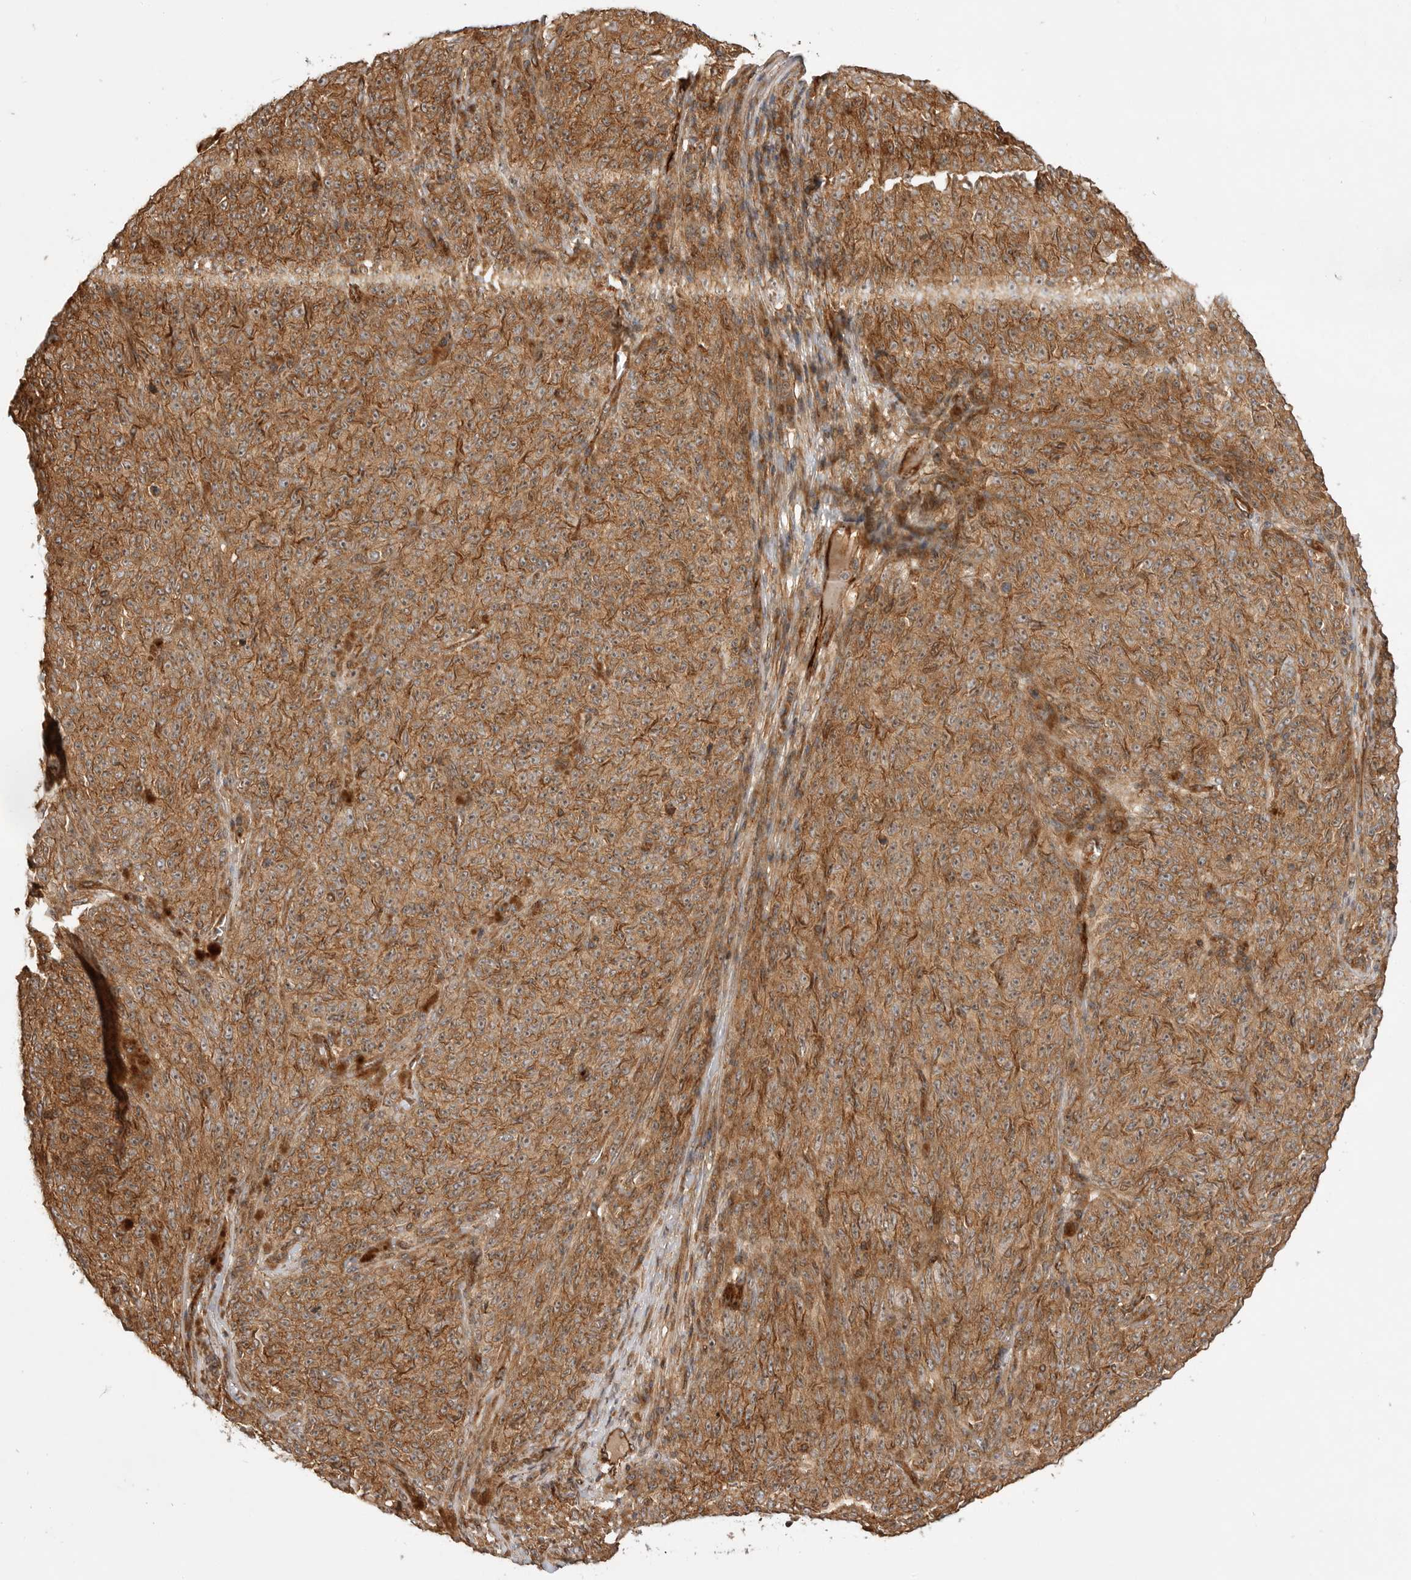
{"staining": {"intensity": "moderate", "quantity": ">75%", "location": "cytoplasmic/membranous"}, "tissue": "melanoma", "cell_type": "Tumor cells", "image_type": "cancer", "snomed": [{"axis": "morphology", "description": "Malignant melanoma, NOS"}, {"axis": "topography", "description": "Skin"}], "caption": "A high-resolution micrograph shows immunohistochemistry staining of malignant melanoma, which shows moderate cytoplasmic/membranous positivity in approximately >75% of tumor cells.", "gene": "GPATCH2", "patient": {"sex": "female", "age": 82}}